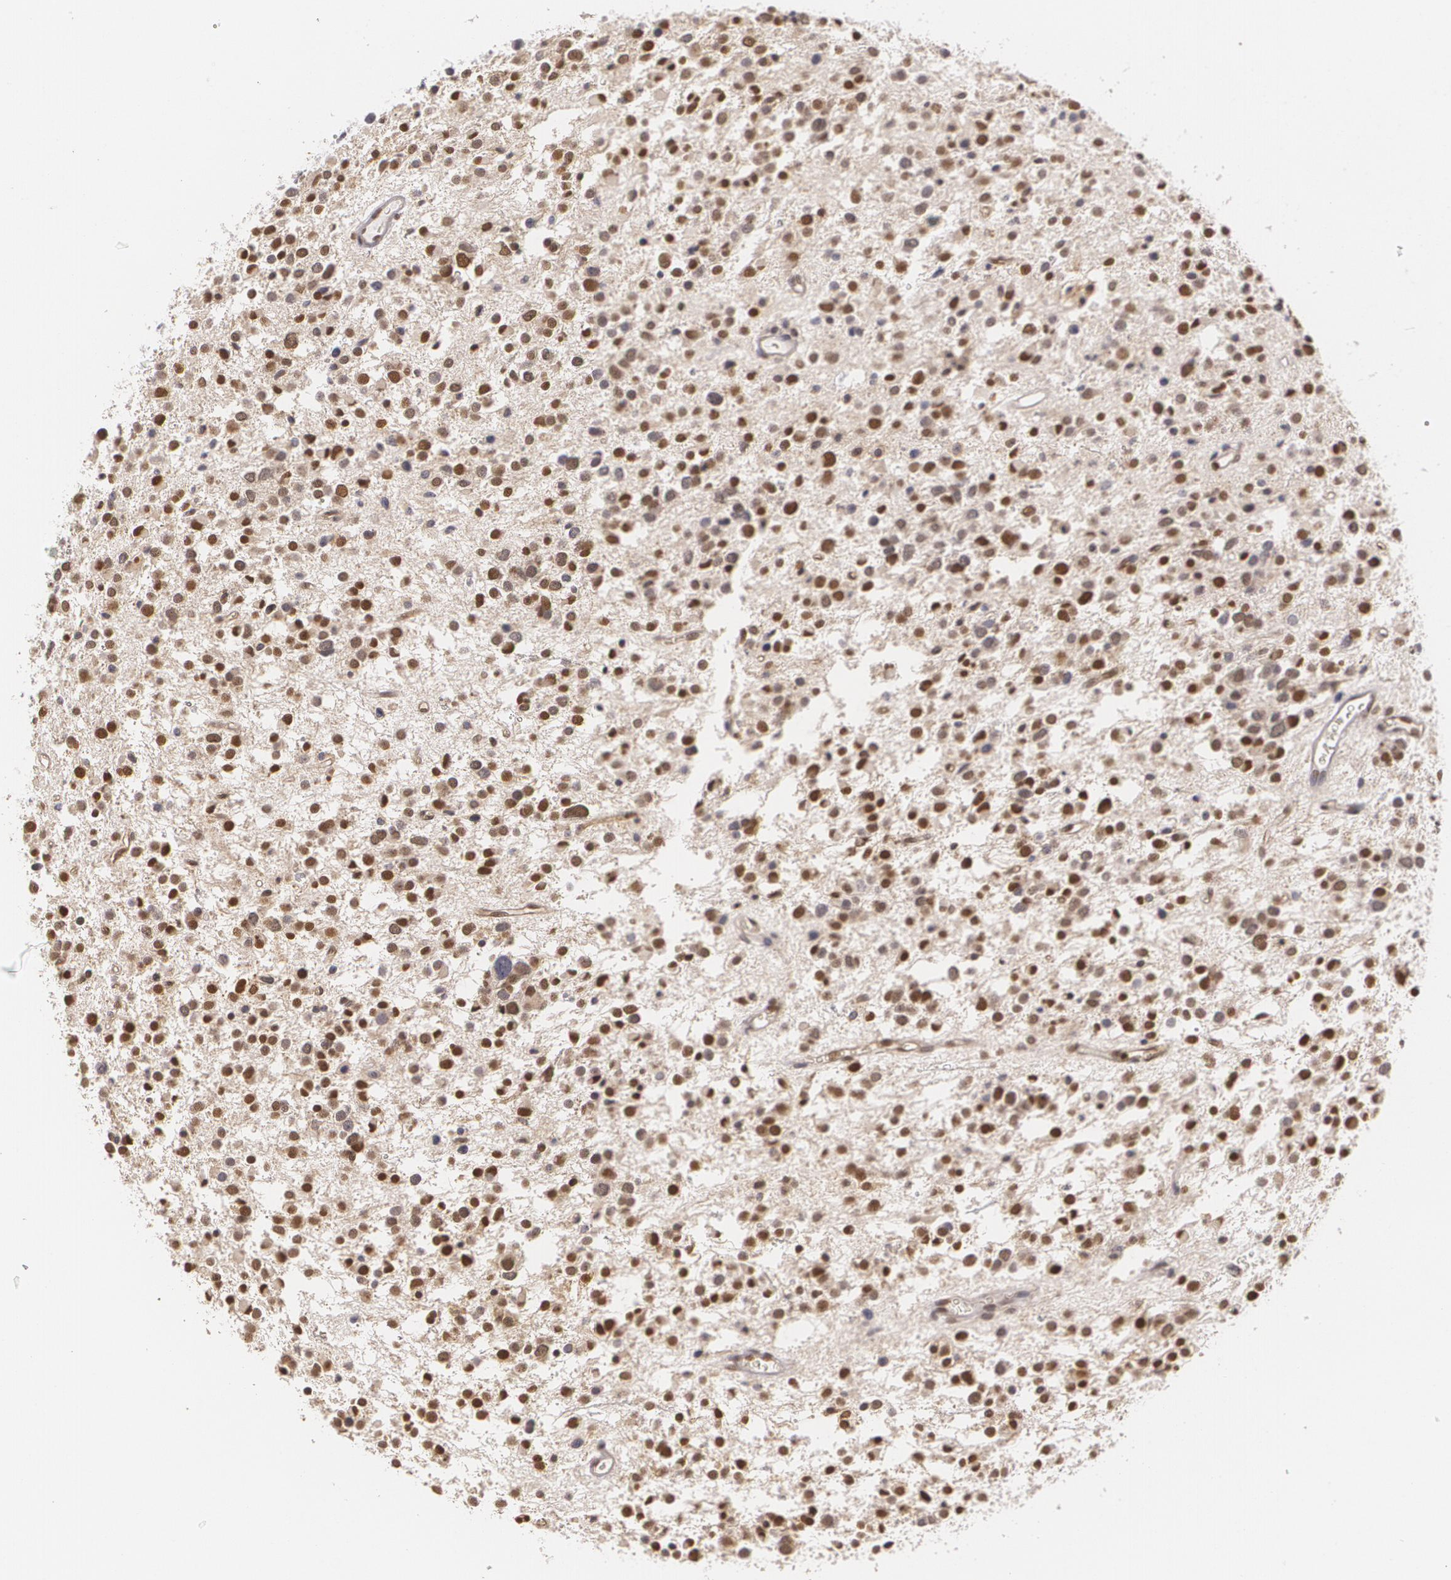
{"staining": {"intensity": "moderate", "quantity": ">75%", "location": "nuclear"}, "tissue": "glioma", "cell_type": "Tumor cells", "image_type": "cancer", "snomed": [{"axis": "morphology", "description": "Glioma, malignant, Low grade"}, {"axis": "topography", "description": "Brain"}], "caption": "Immunohistochemical staining of low-grade glioma (malignant) exhibits moderate nuclear protein positivity in about >75% of tumor cells.", "gene": "ZBTB16", "patient": {"sex": "female", "age": 36}}